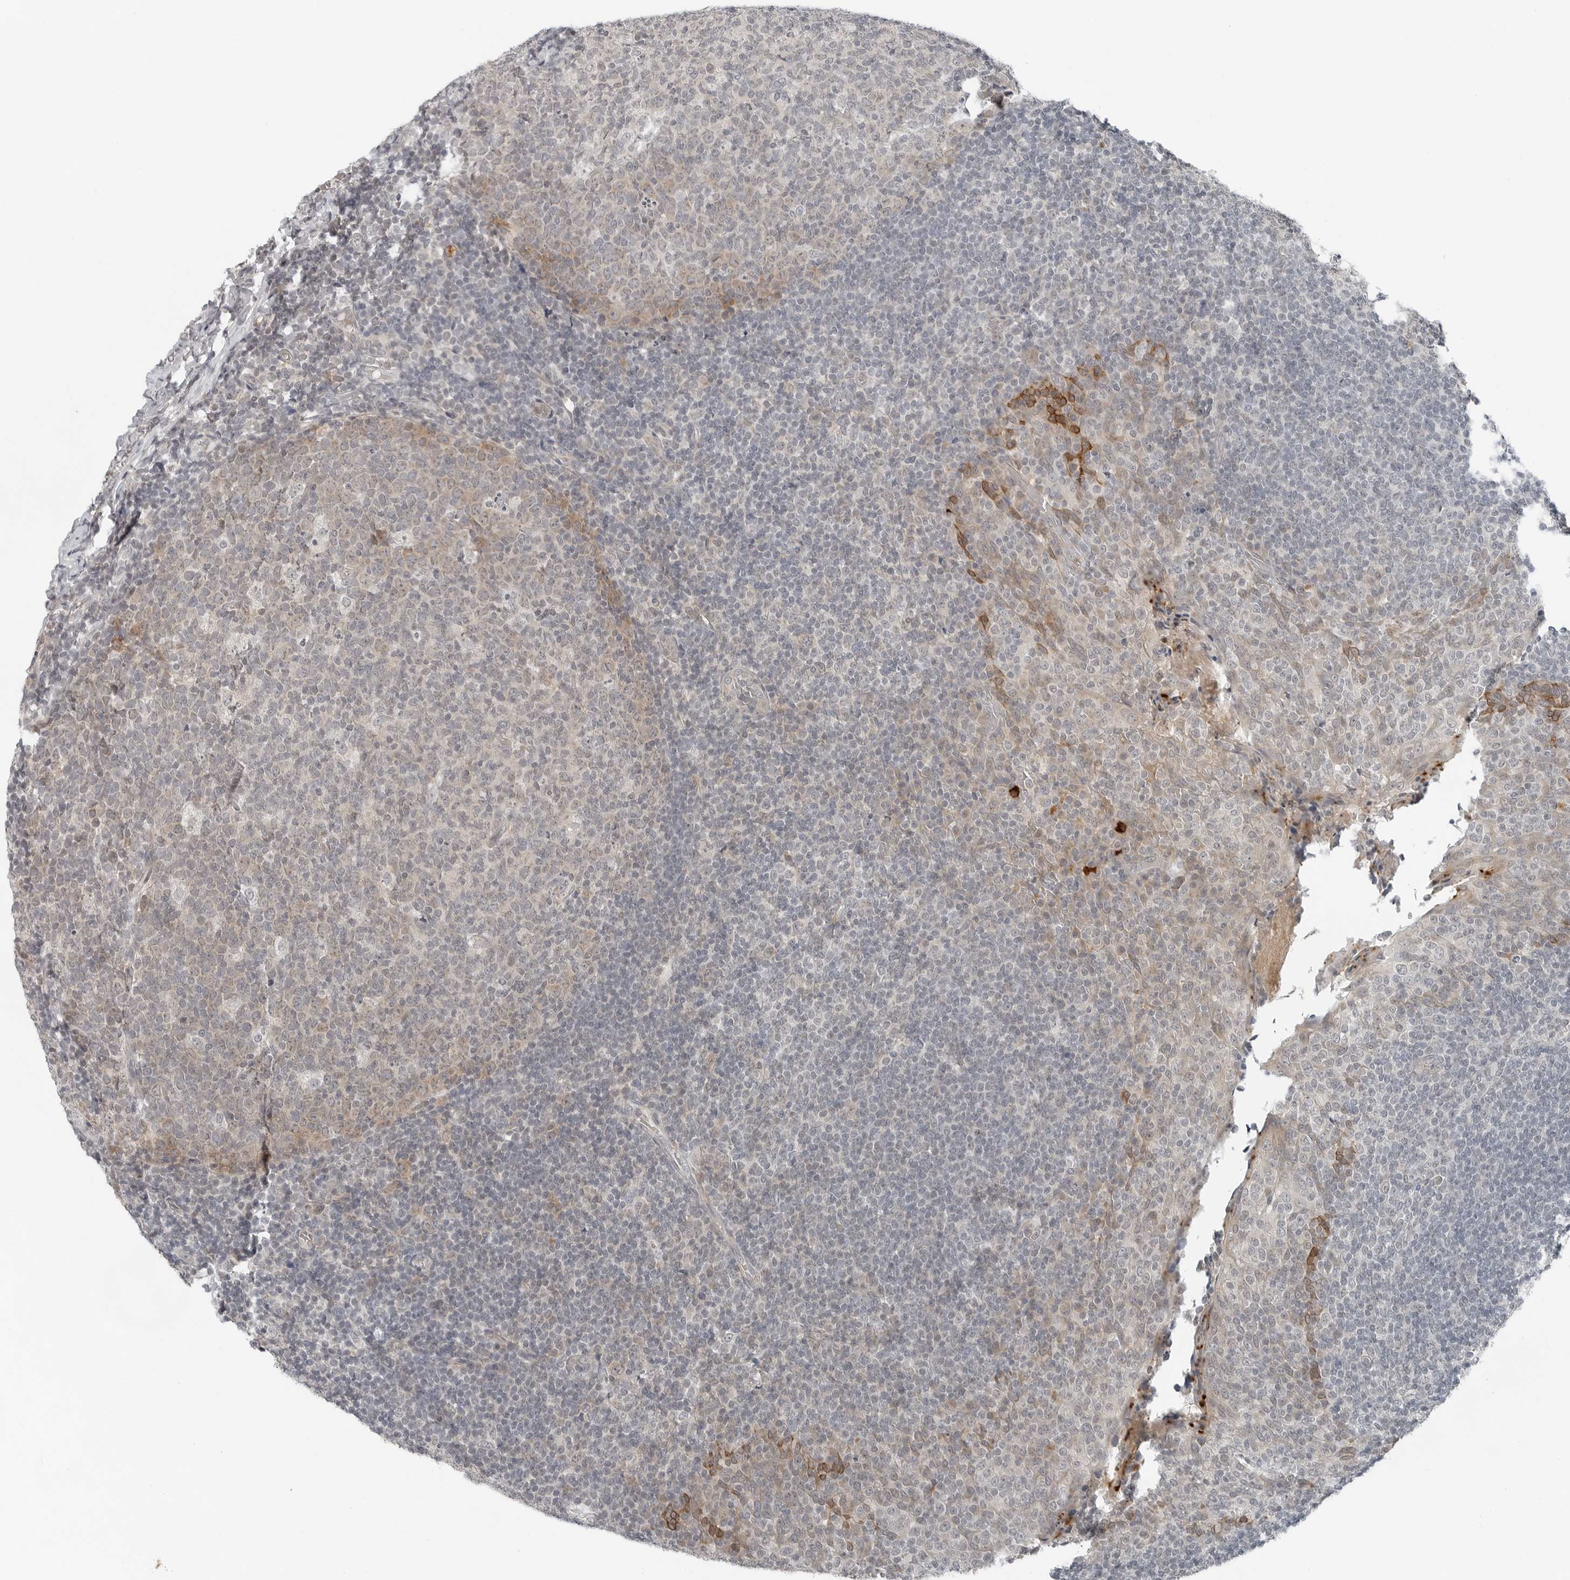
{"staining": {"intensity": "negative", "quantity": "none", "location": "none"}, "tissue": "tonsil", "cell_type": "Germinal center cells", "image_type": "normal", "snomed": [{"axis": "morphology", "description": "Normal tissue, NOS"}, {"axis": "topography", "description": "Tonsil"}], "caption": "High magnification brightfield microscopy of benign tonsil stained with DAB (3,3'-diaminobenzidine) (brown) and counterstained with hematoxylin (blue): germinal center cells show no significant staining.", "gene": "FCRLB", "patient": {"sex": "female", "age": 19}}